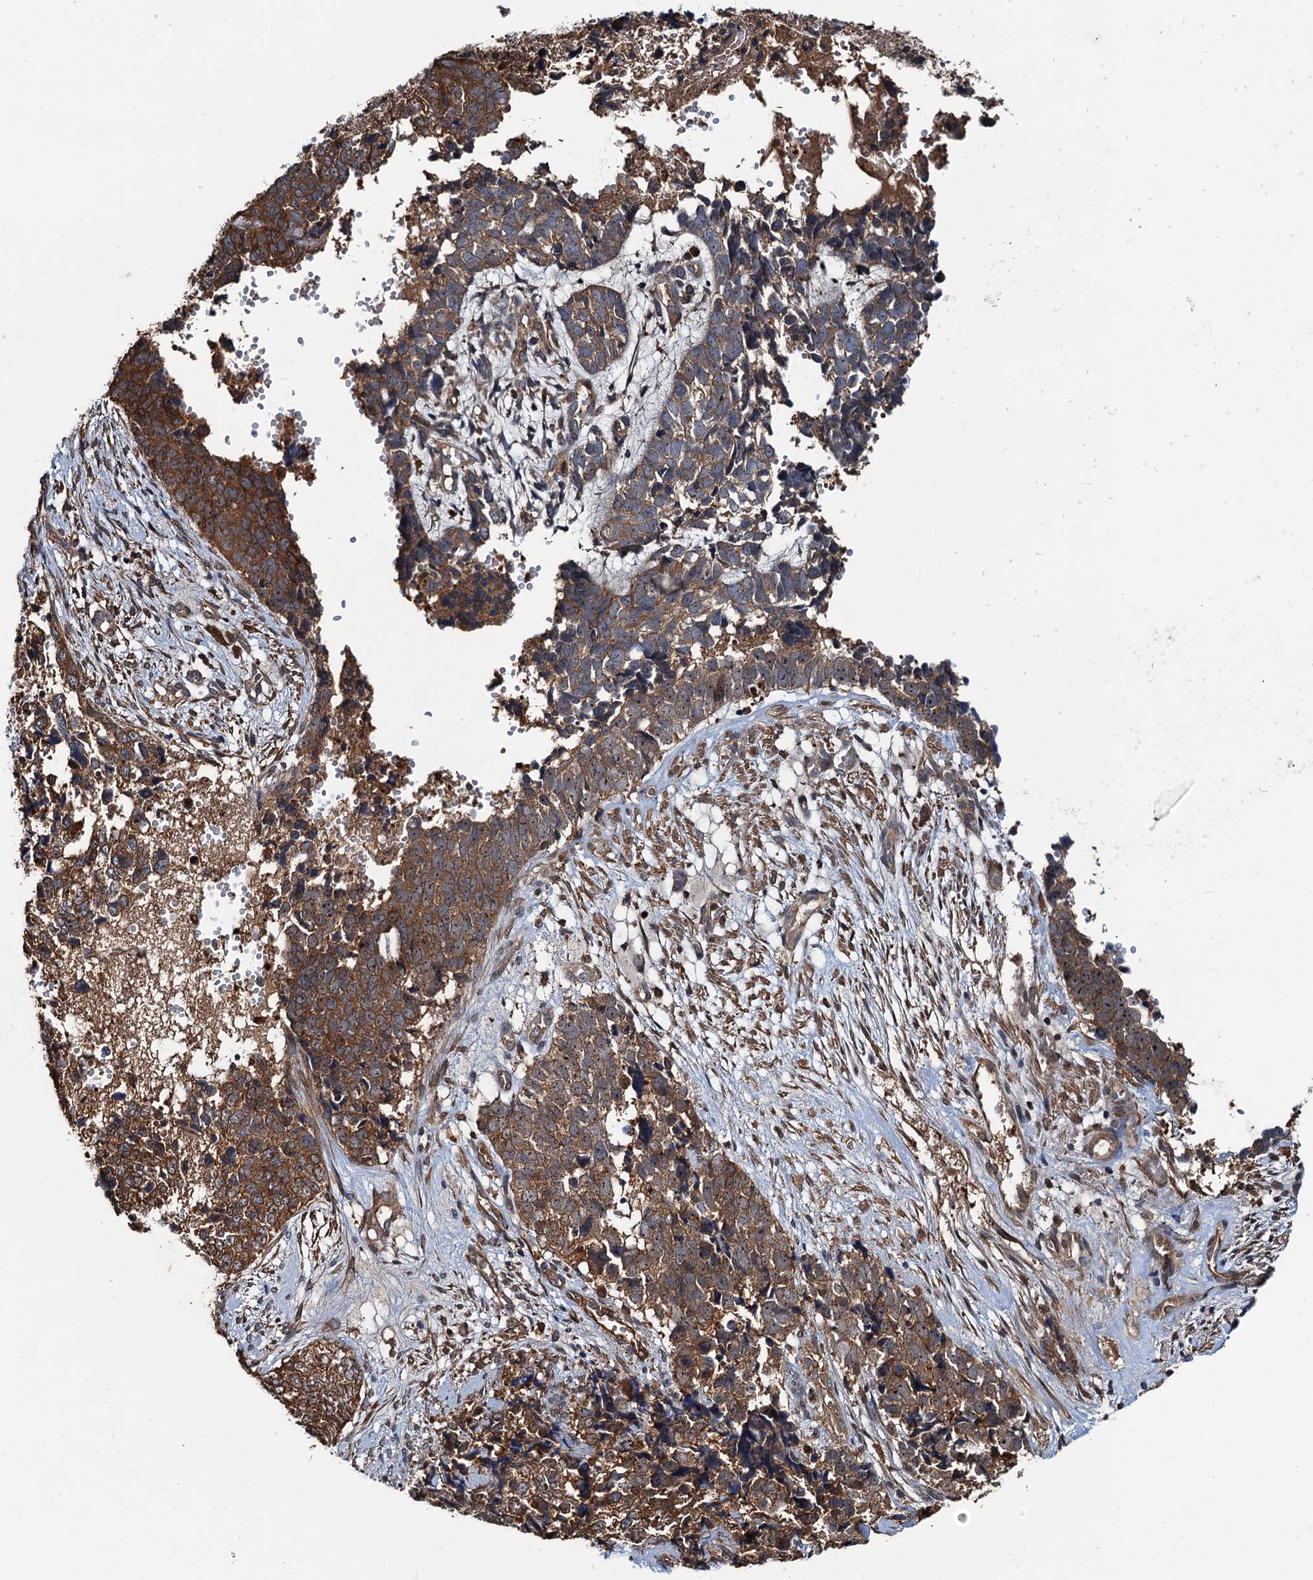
{"staining": {"intensity": "moderate", "quantity": ">75%", "location": "cytoplasmic/membranous"}, "tissue": "cervical cancer", "cell_type": "Tumor cells", "image_type": "cancer", "snomed": [{"axis": "morphology", "description": "Squamous cell carcinoma, NOS"}, {"axis": "topography", "description": "Cervix"}], "caption": "Immunohistochemistry photomicrograph of squamous cell carcinoma (cervical) stained for a protein (brown), which demonstrates medium levels of moderate cytoplasmic/membranous staining in approximately >75% of tumor cells.", "gene": "USP6NL", "patient": {"sex": "female", "age": 63}}